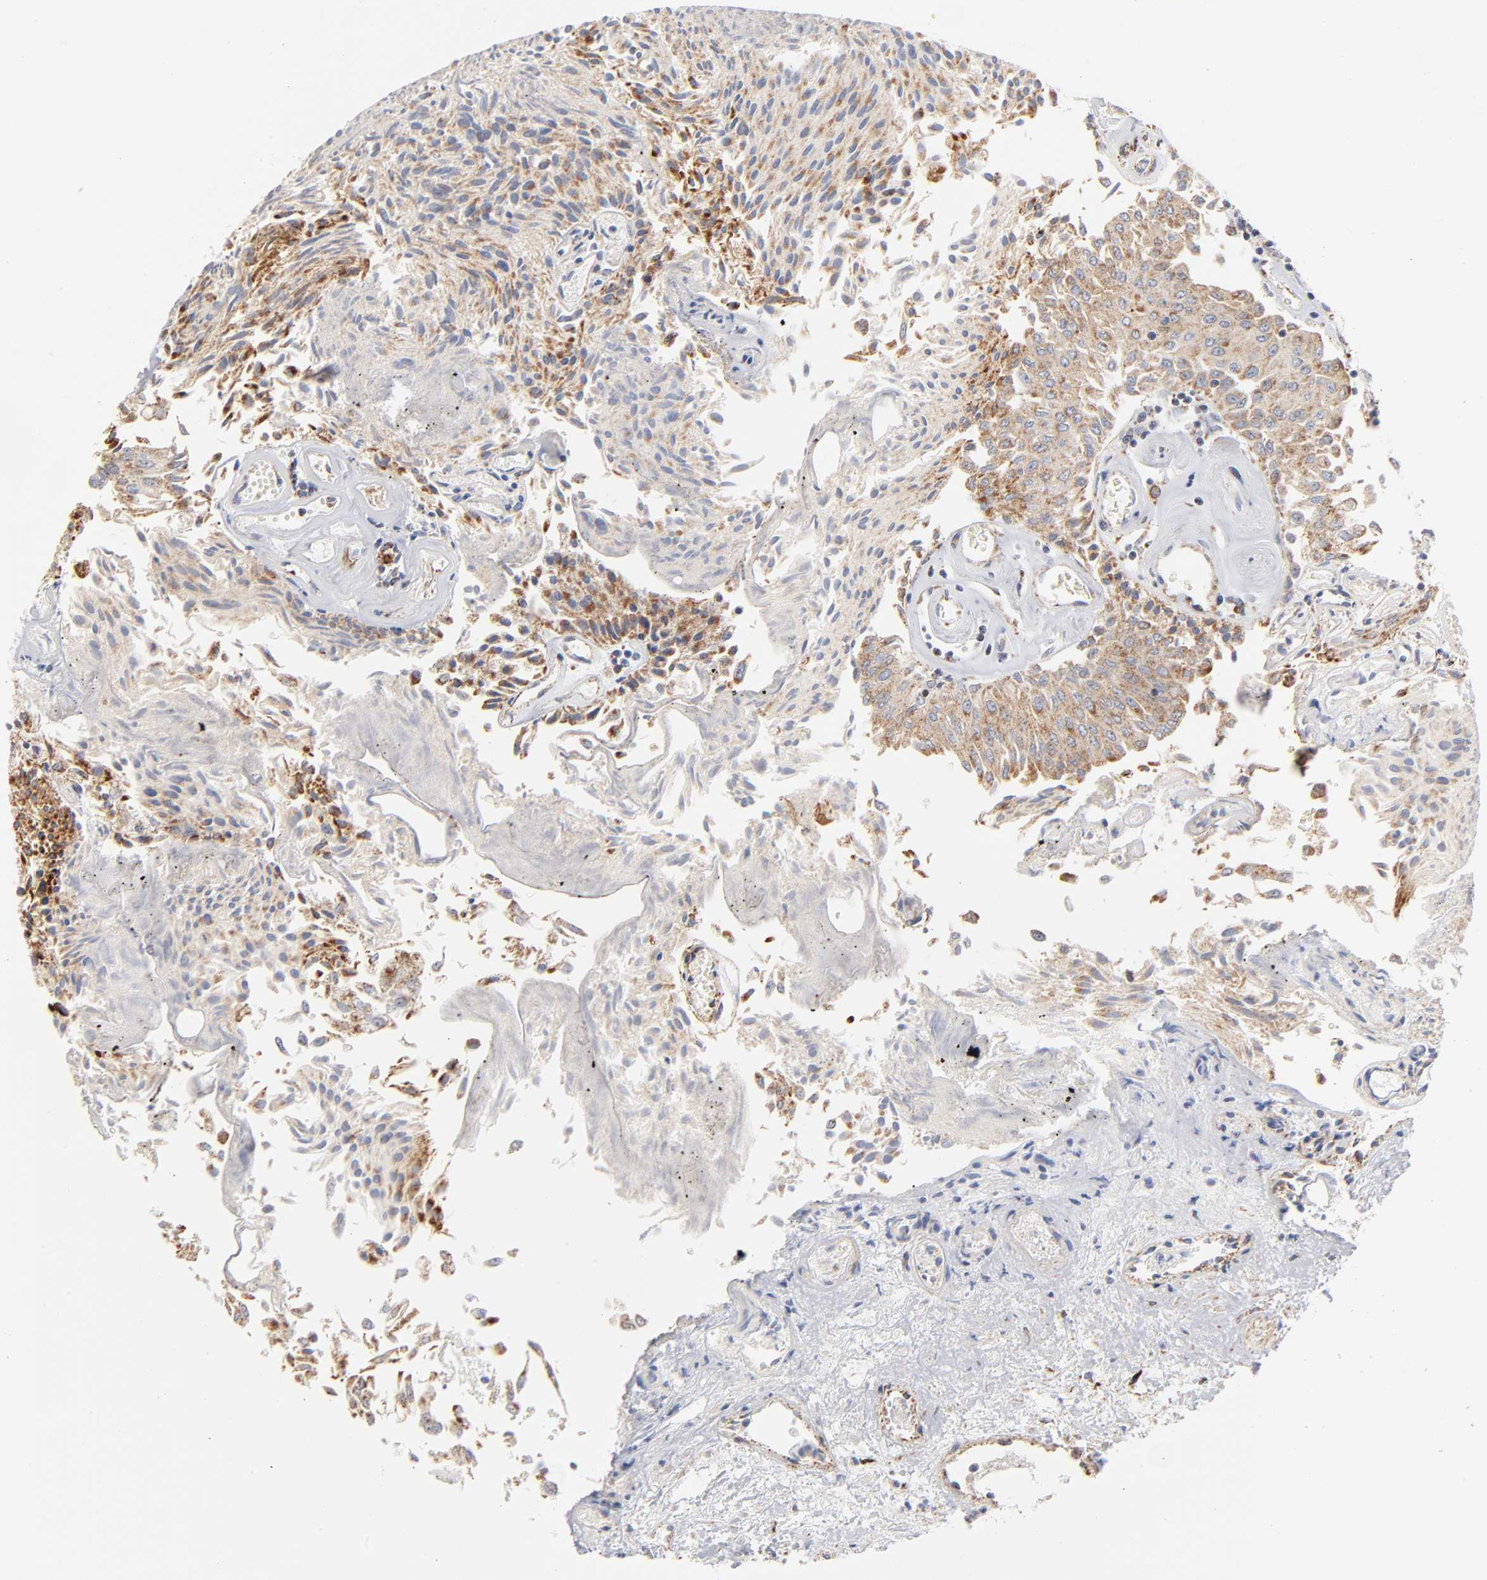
{"staining": {"intensity": "moderate", "quantity": ">75%", "location": "cytoplasmic/membranous"}, "tissue": "urothelial cancer", "cell_type": "Tumor cells", "image_type": "cancer", "snomed": [{"axis": "morphology", "description": "Urothelial carcinoma, Low grade"}, {"axis": "topography", "description": "Urinary bladder"}], "caption": "An image of low-grade urothelial carcinoma stained for a protein exhibits moderate cytoplasmic/membranous brown staining in tumor cells.", "gene": "MRPL58", "patient": {"sex": "male", "age": 86}}